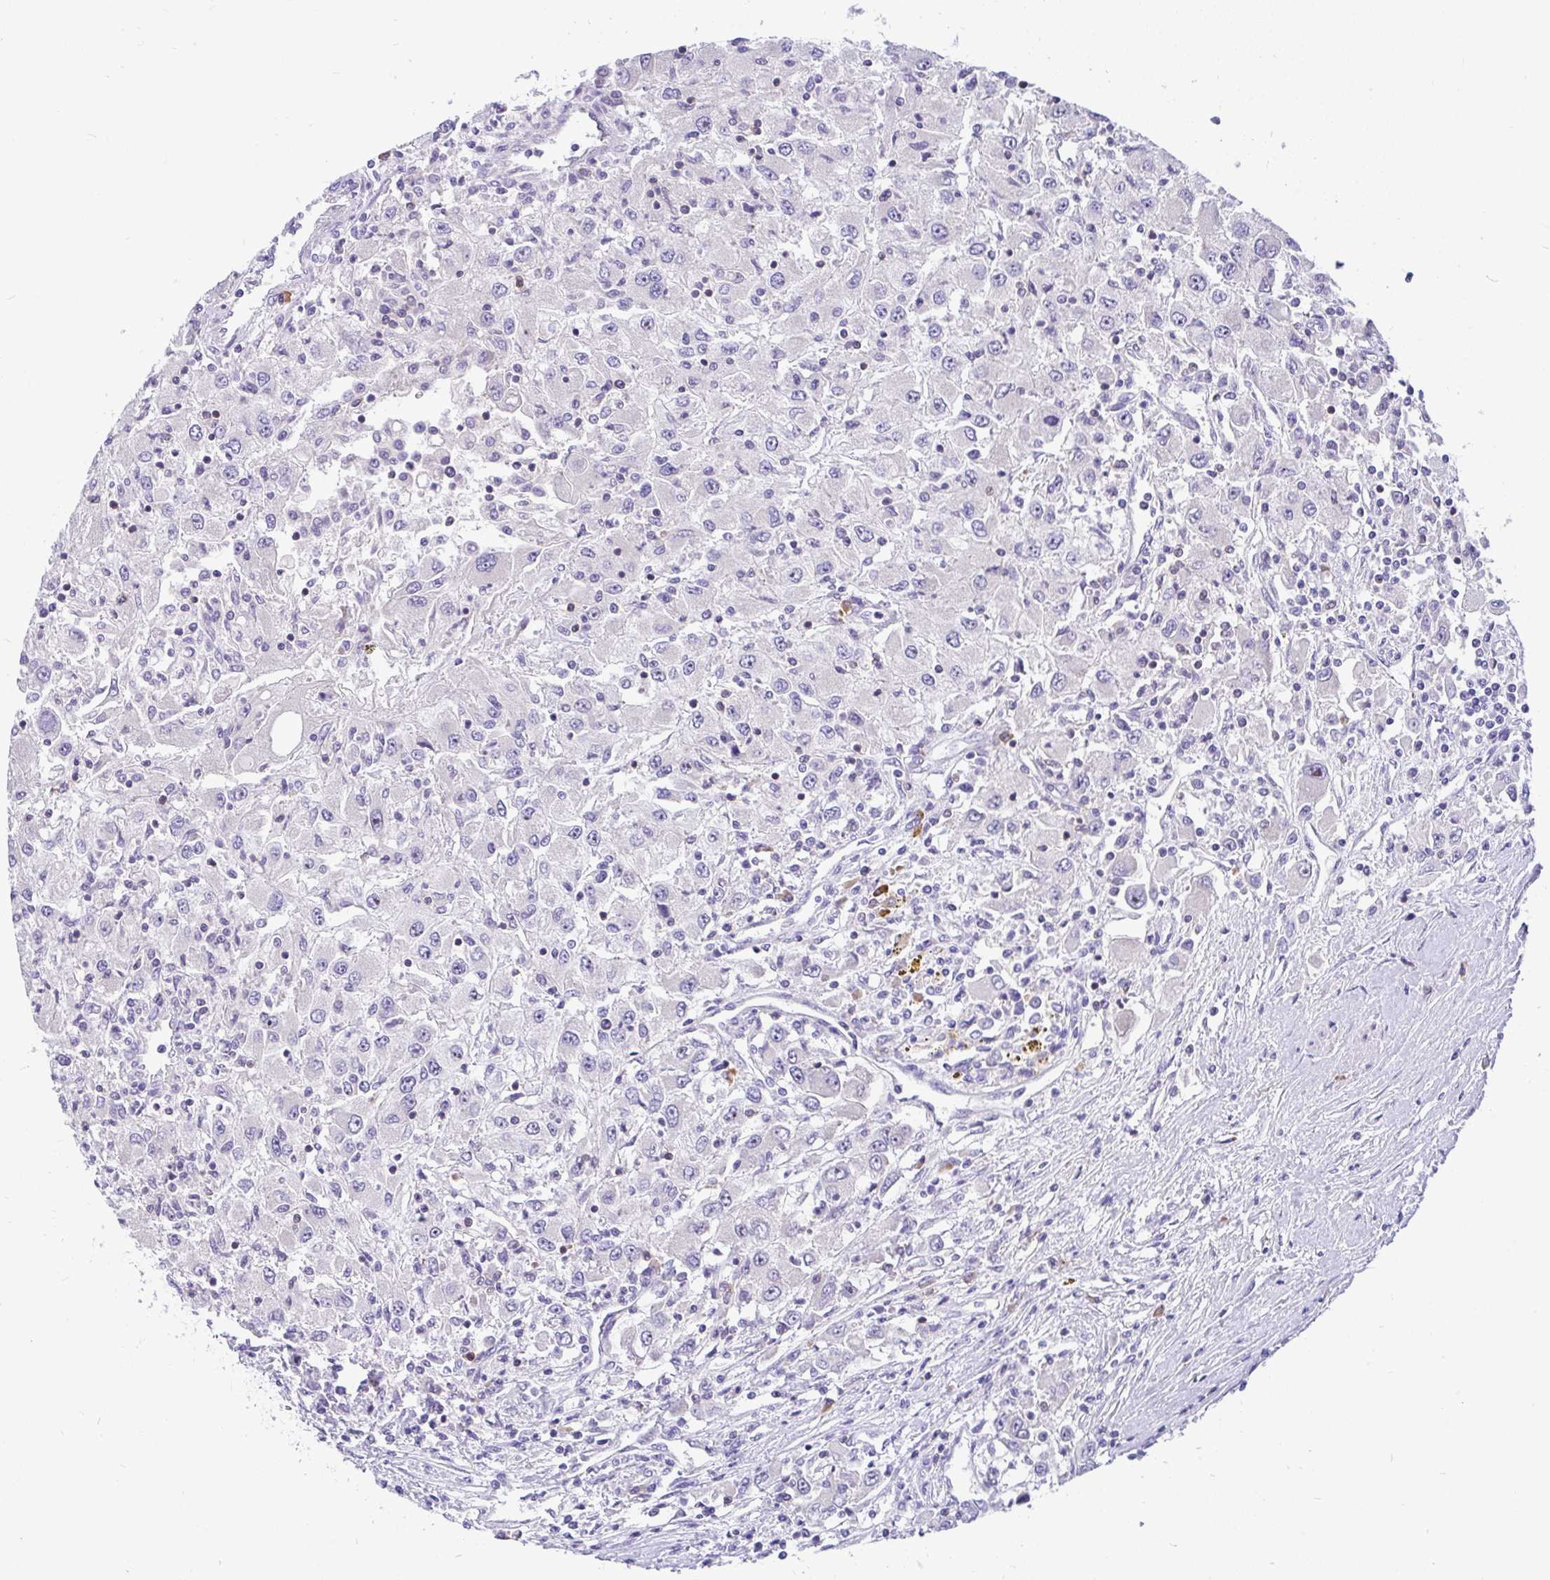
{"staining": {"intensity": "negative", "quantity": "none", "location": "none"}, "tissue": "renal cancer", "cell_type": "Tumor cells", "image_type": "cancer", "snomed": [{"axis": "morphology", "description": "Adenocarcinoma, NOS"}, {"axis": "topography", "description": "Kidney"}], "caption": "Adenocarcinoma (renal) stained for a protein using immunohistochemistry (IHC) shows no staining tumor cells.", "gene": "LRRC26", "patient": {"sex": "female", "age": 67}}